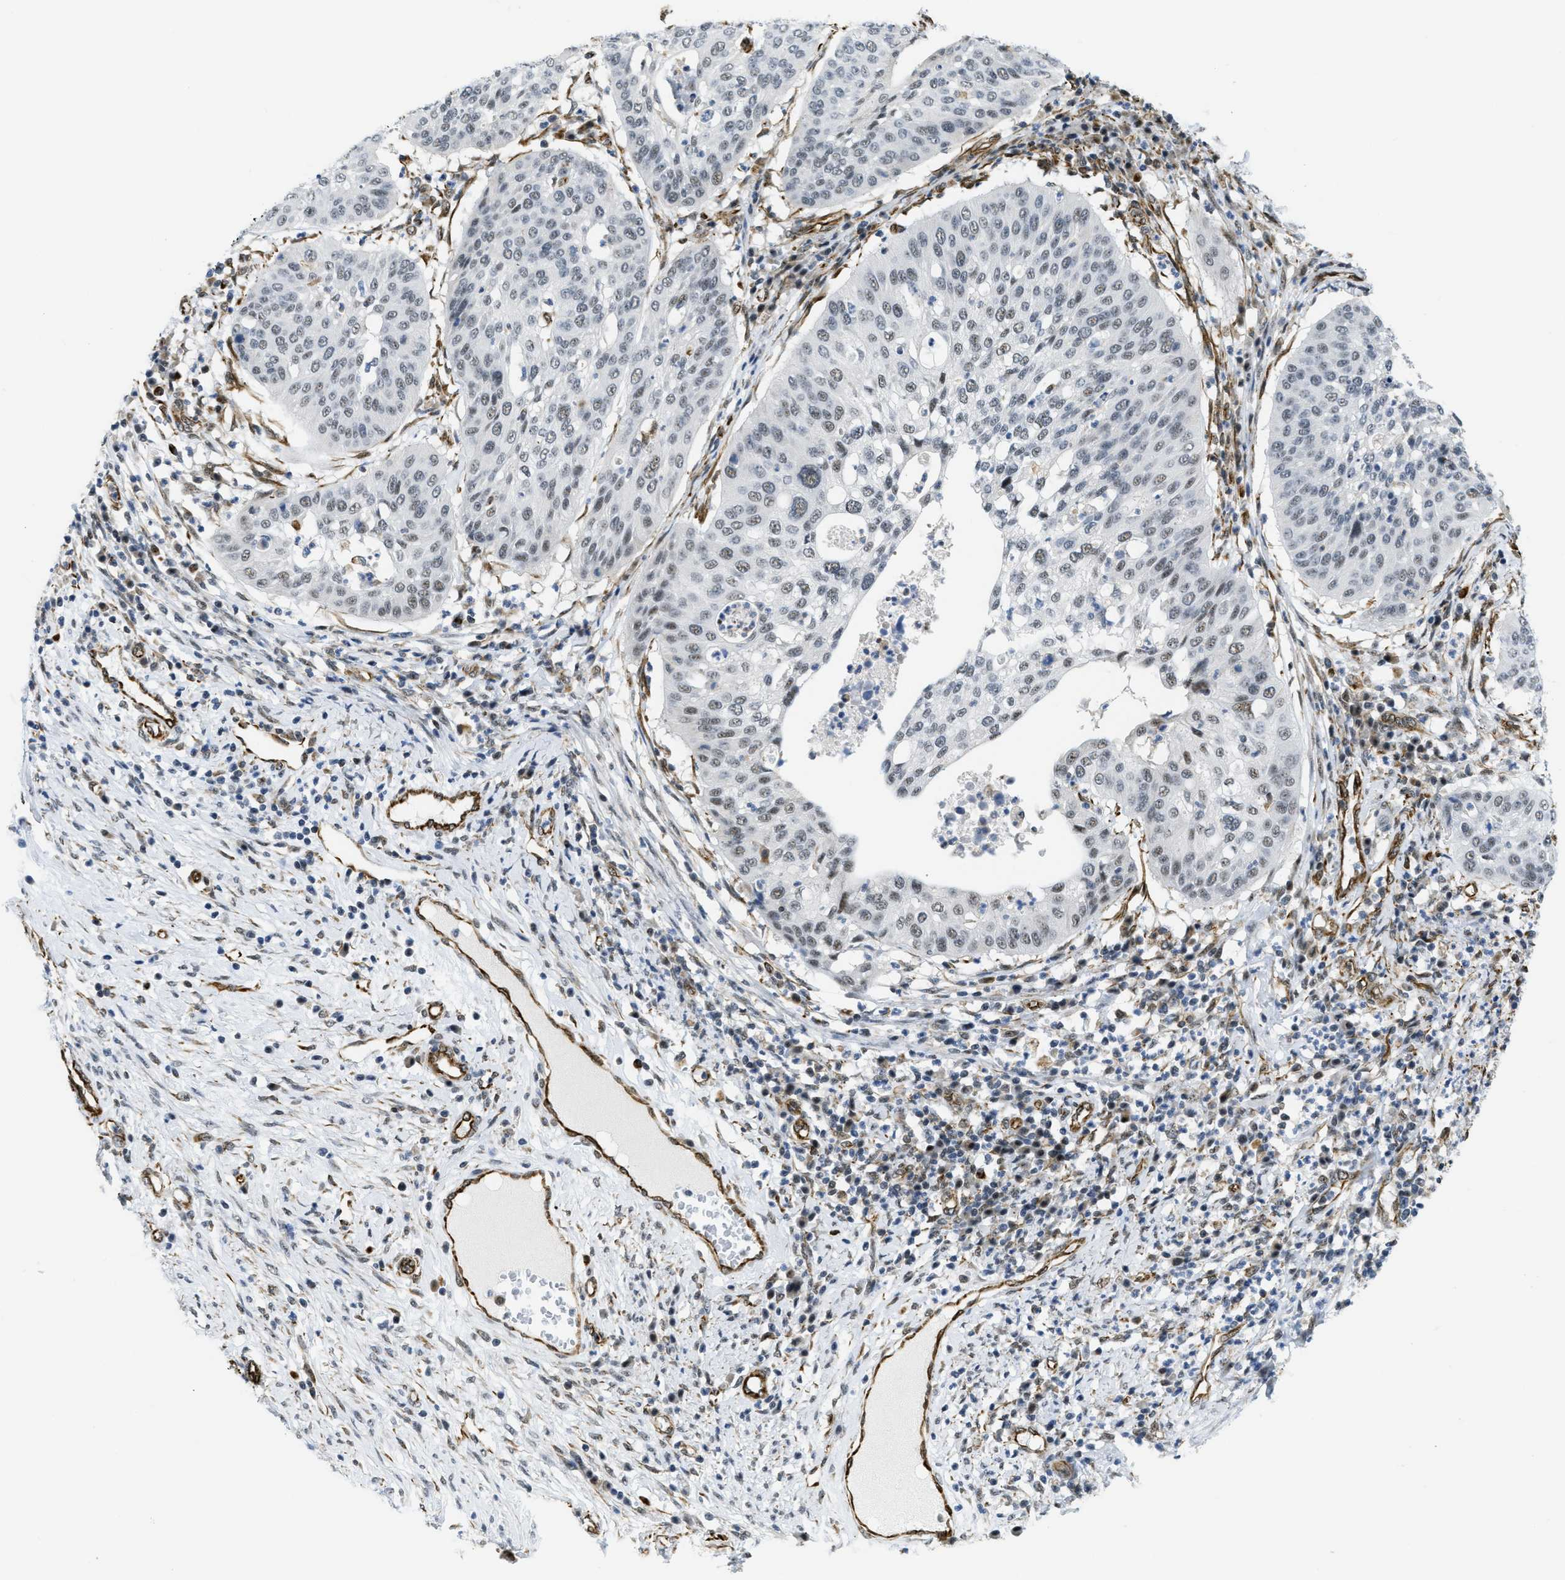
{"staining": {"intensity": "weak", "quantity": ">75%", "location": "nuclear"}, "tissue": "cervical cancer", "cell_type": "Tumor cells", "image_type": "cancer", "snomed": [{"axis": "morphology", "description": "Normal tissue, NOS"}, {"axis": "morphology", "description": "Squamous cell carcinoma, NOS"}, {"axis": "topography", "description": "Cervix"}], "caption": "Immunohistochemical staining of cervical squamous cell carcinoma shows weak nuclear protein expression in about >75% of tumor cells.", "gene": "LRRC8B", "patient": {"sex": "female", "age": 39}}